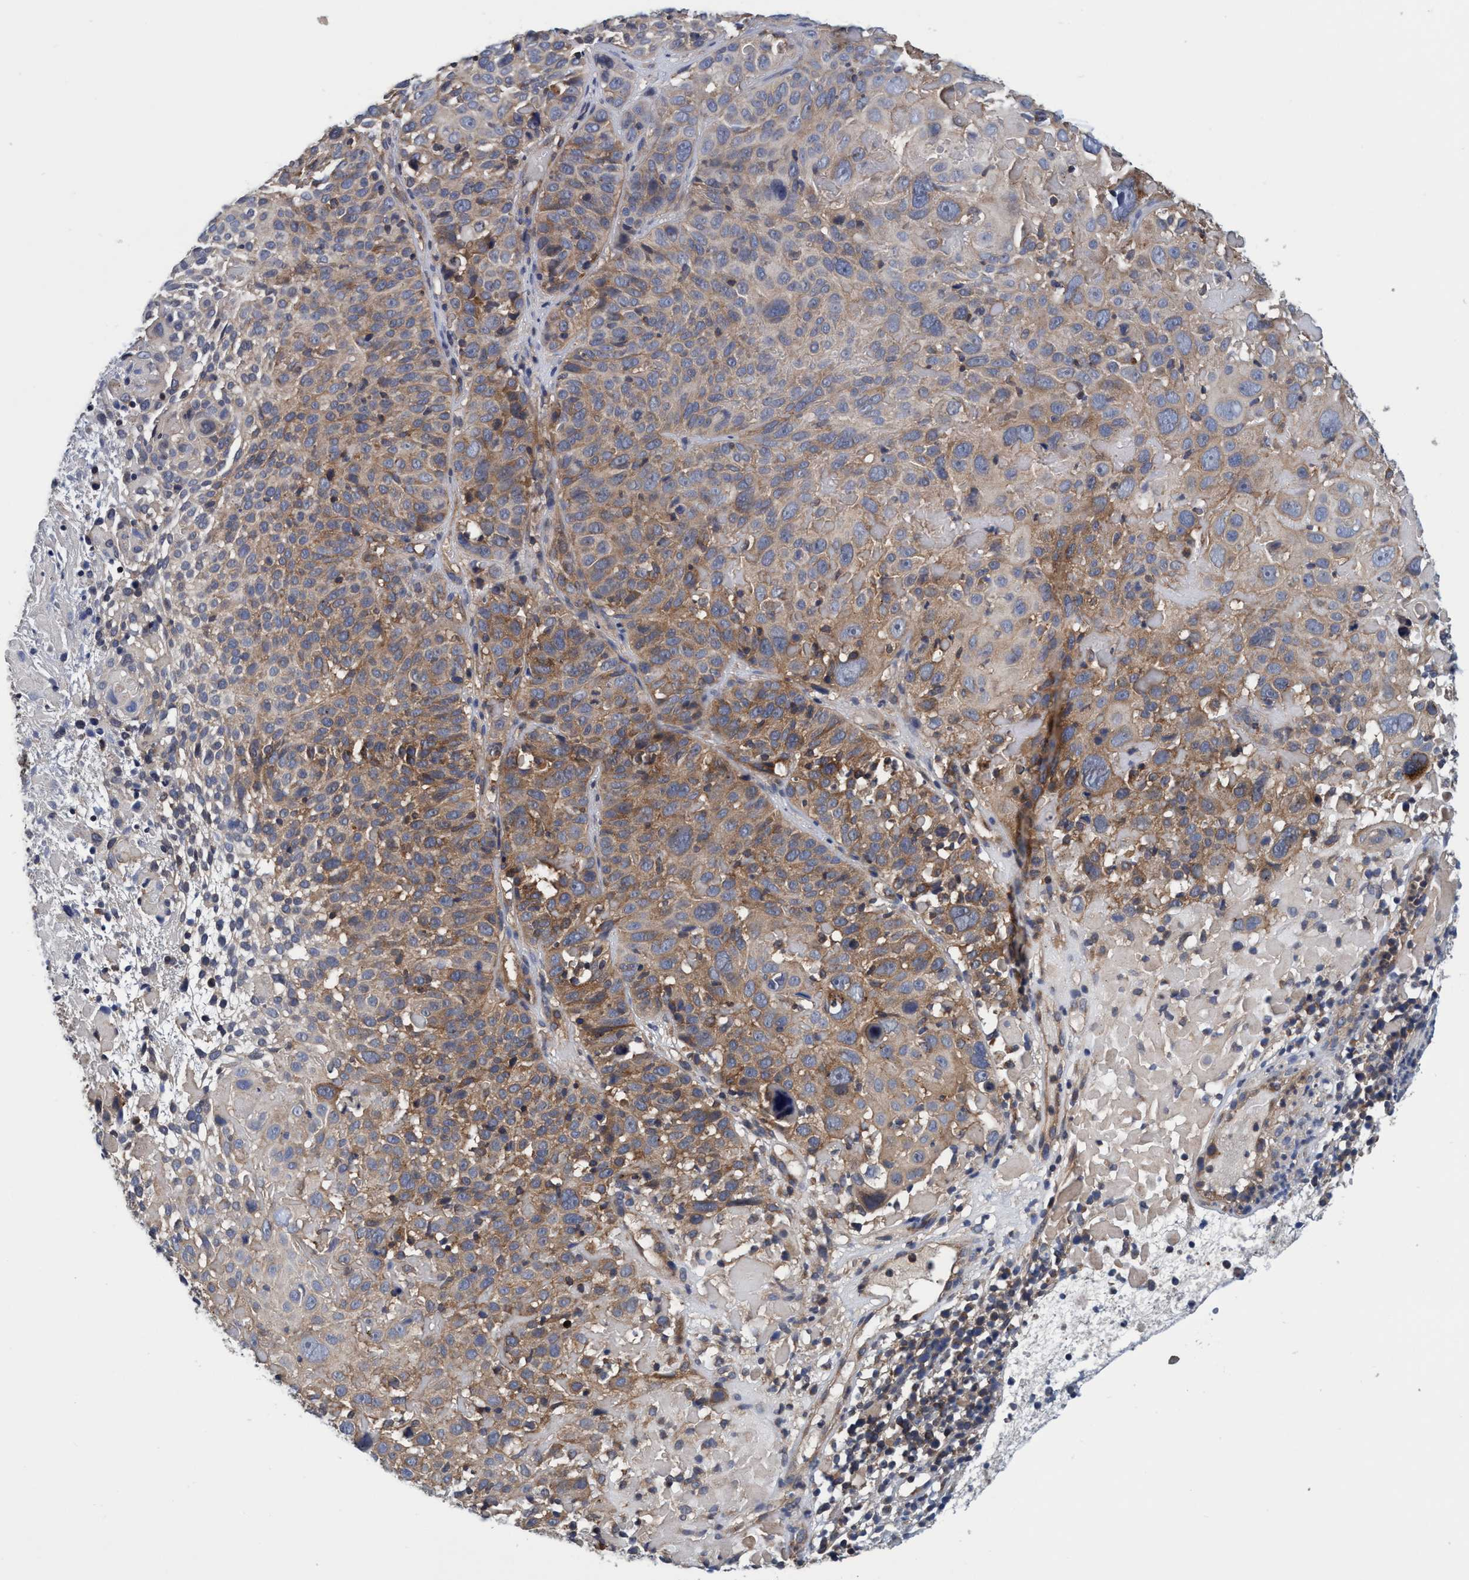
{"staining": {"intensity": "moderate", "quantity": ">75%", "location": "cytoplasmic/membranous"}, "tissue": "cervical cancer", "cell_type": "Tumor cells", "image_type": "cancer", "snomed": [{"axis": "morphology", "description": "Squamous cell carcinoma, NOS"}, {"axis": "topography", "description": "Cervix"}], "caption": "Brown immunohistochemical staining in cervical cancer shows moderate cytoplasmic/membranous staining in approximately >75% of tumor cells.", "gene": "CALCOCO2", "patient": {"sex": "female", "age": 74}}